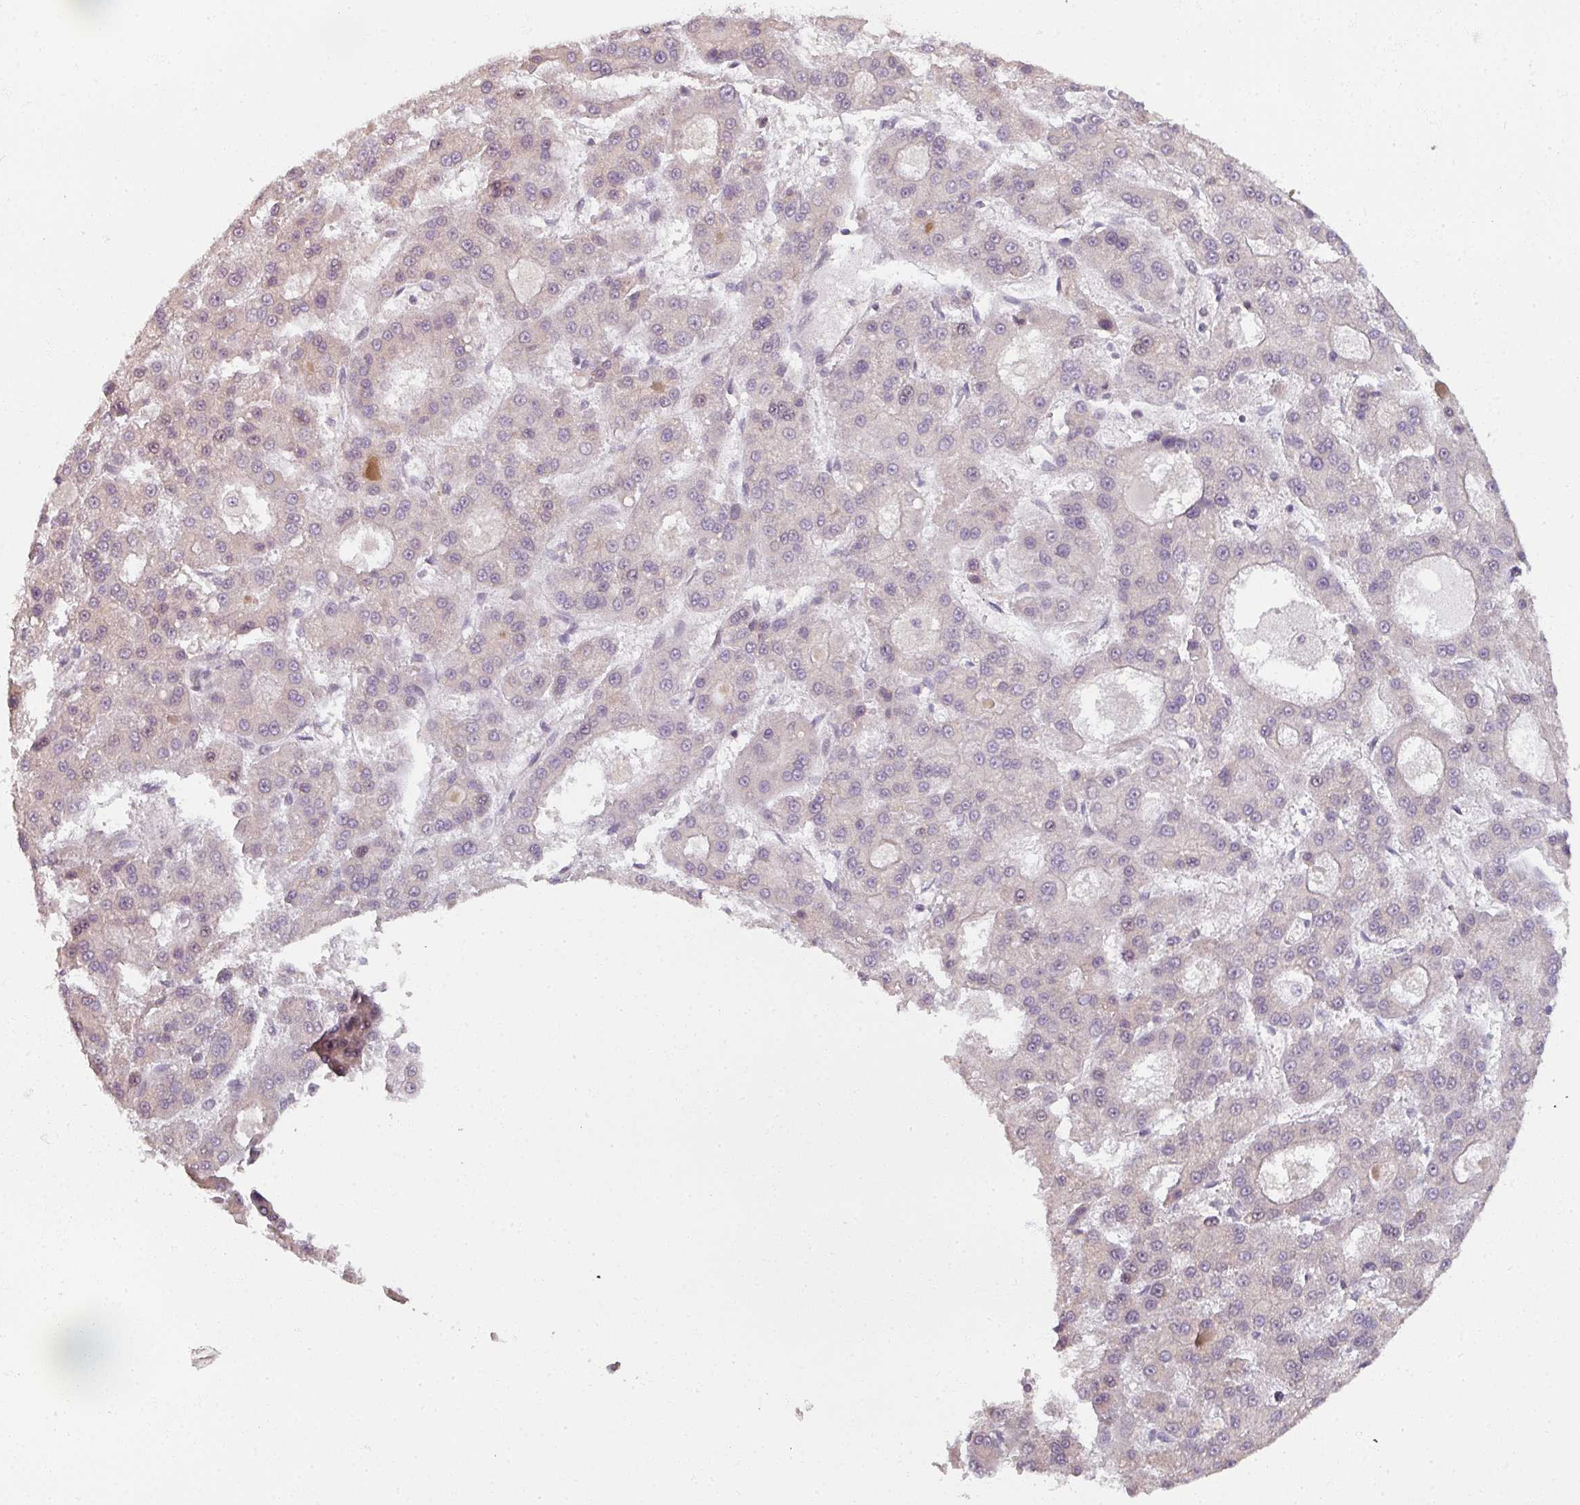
{"staining": {"intensity": "weak", "quantity": "<25%", "location": "nuclear"}, "tissue": "liver cancer", "cell_type": "Tumor cells", "image_type": "cancer", "snomed": [{"axis": "morphology", "description": "Carcinoma, Hepatocellular, NOS"}, {"axis": "topography", "description": "Liver"}], "caption": "Immunohistochemistry (IHC) image of human liver cancer stained for a protein (brown), which demonstrates no positivity in tumor cells.", "gene": "MYMK", "patient": {"sex": "male", "age": 70}}